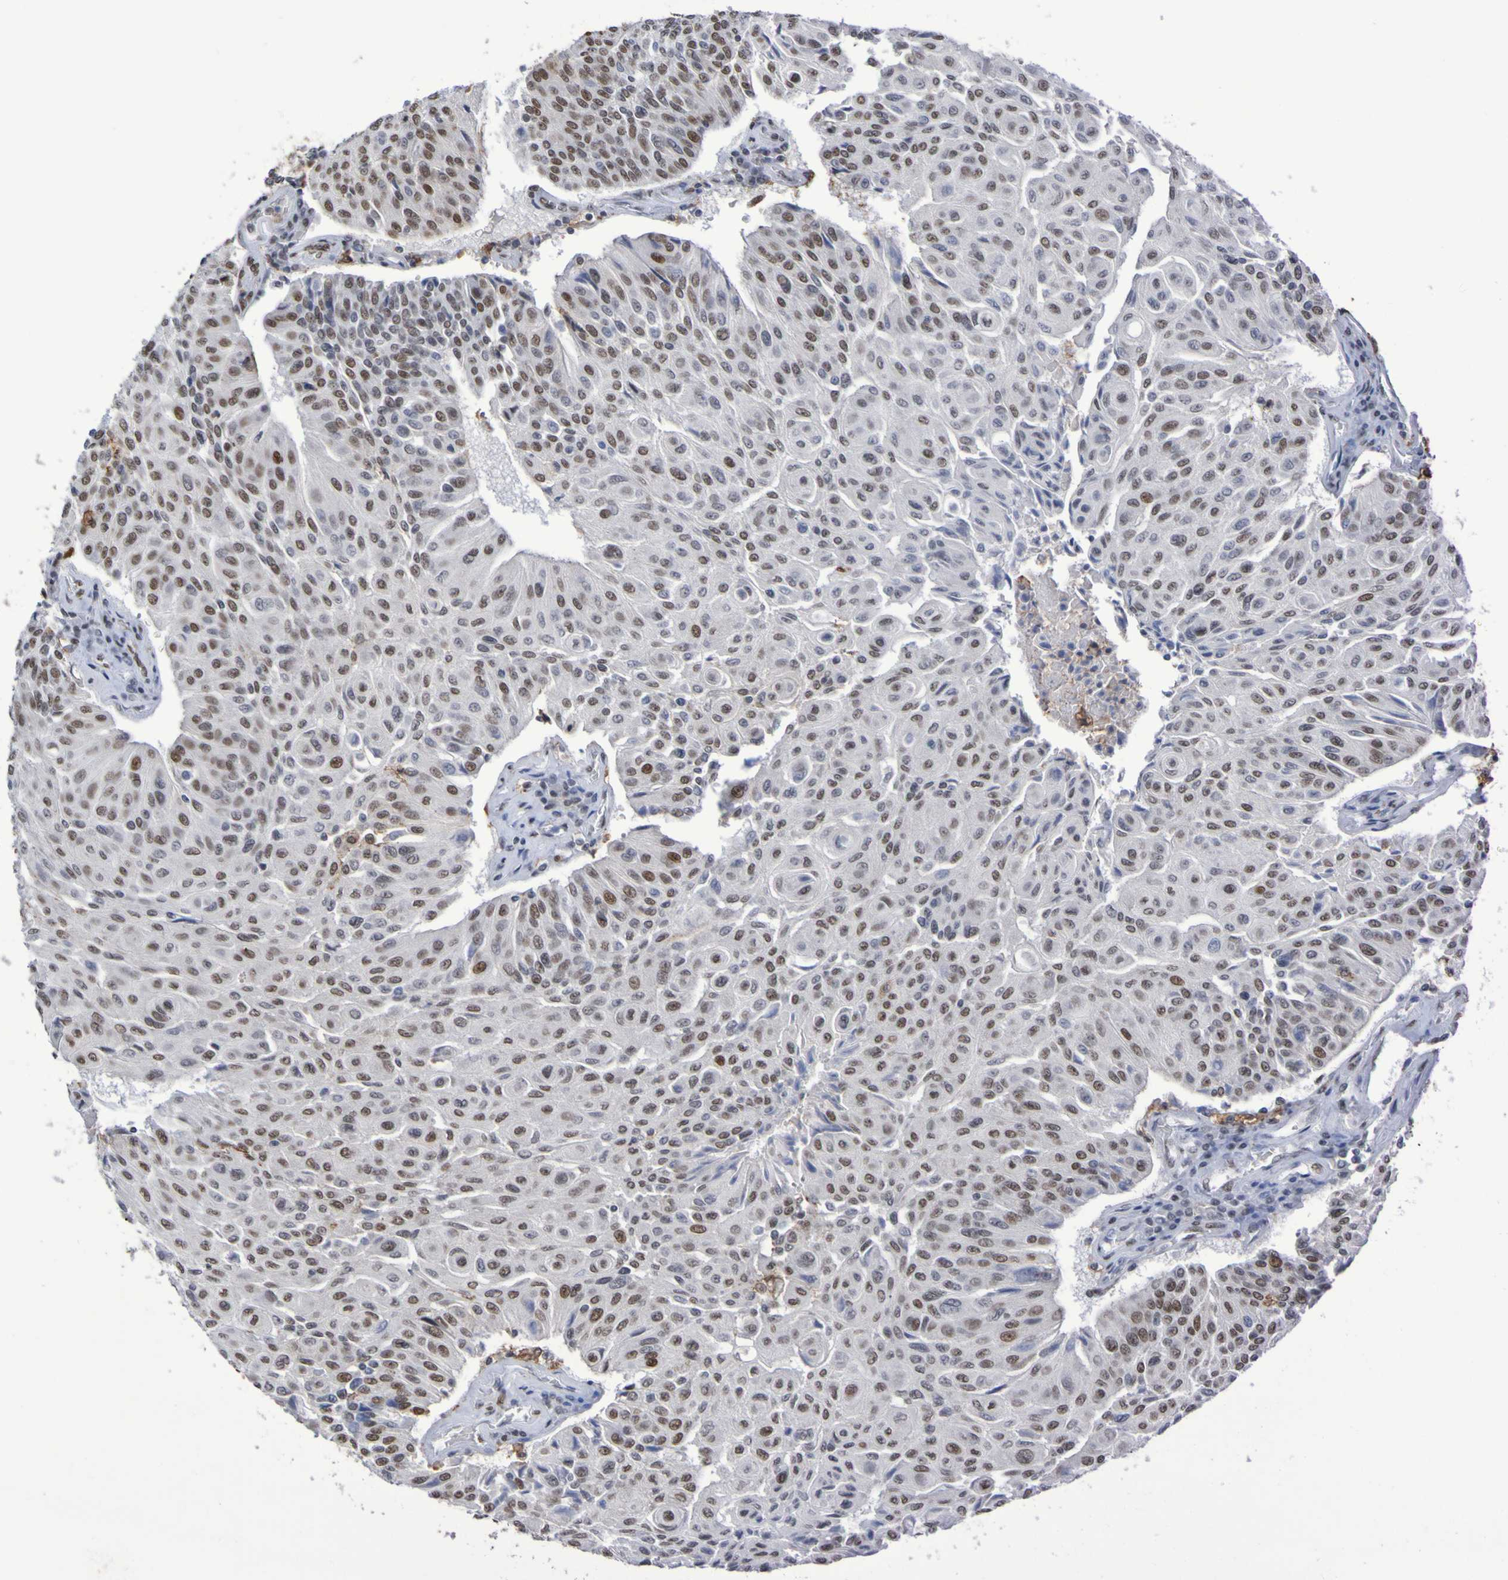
{"staining": {"intensity": "moderate", "quantity": ">75%", "location": "nuclear"}, "tissue": "urothelial cancer", "cell_type": "Tumor cells", "image_type": "cancer", "snomed": [{"axis": "morphology", "description": "Urothelial carcinoma, High grade"}, {"axis": "topography", "description": "Urinary bladder"}], "caption": "Approximately >75% of tumor cells in human urothelial carcinoma (high-grade) exhibit moderate nuclear protein expression as visualized by brown immunohistochemical staining.", "gene": "MRTFB", "patient": {"sex": "male", "age": 66}}